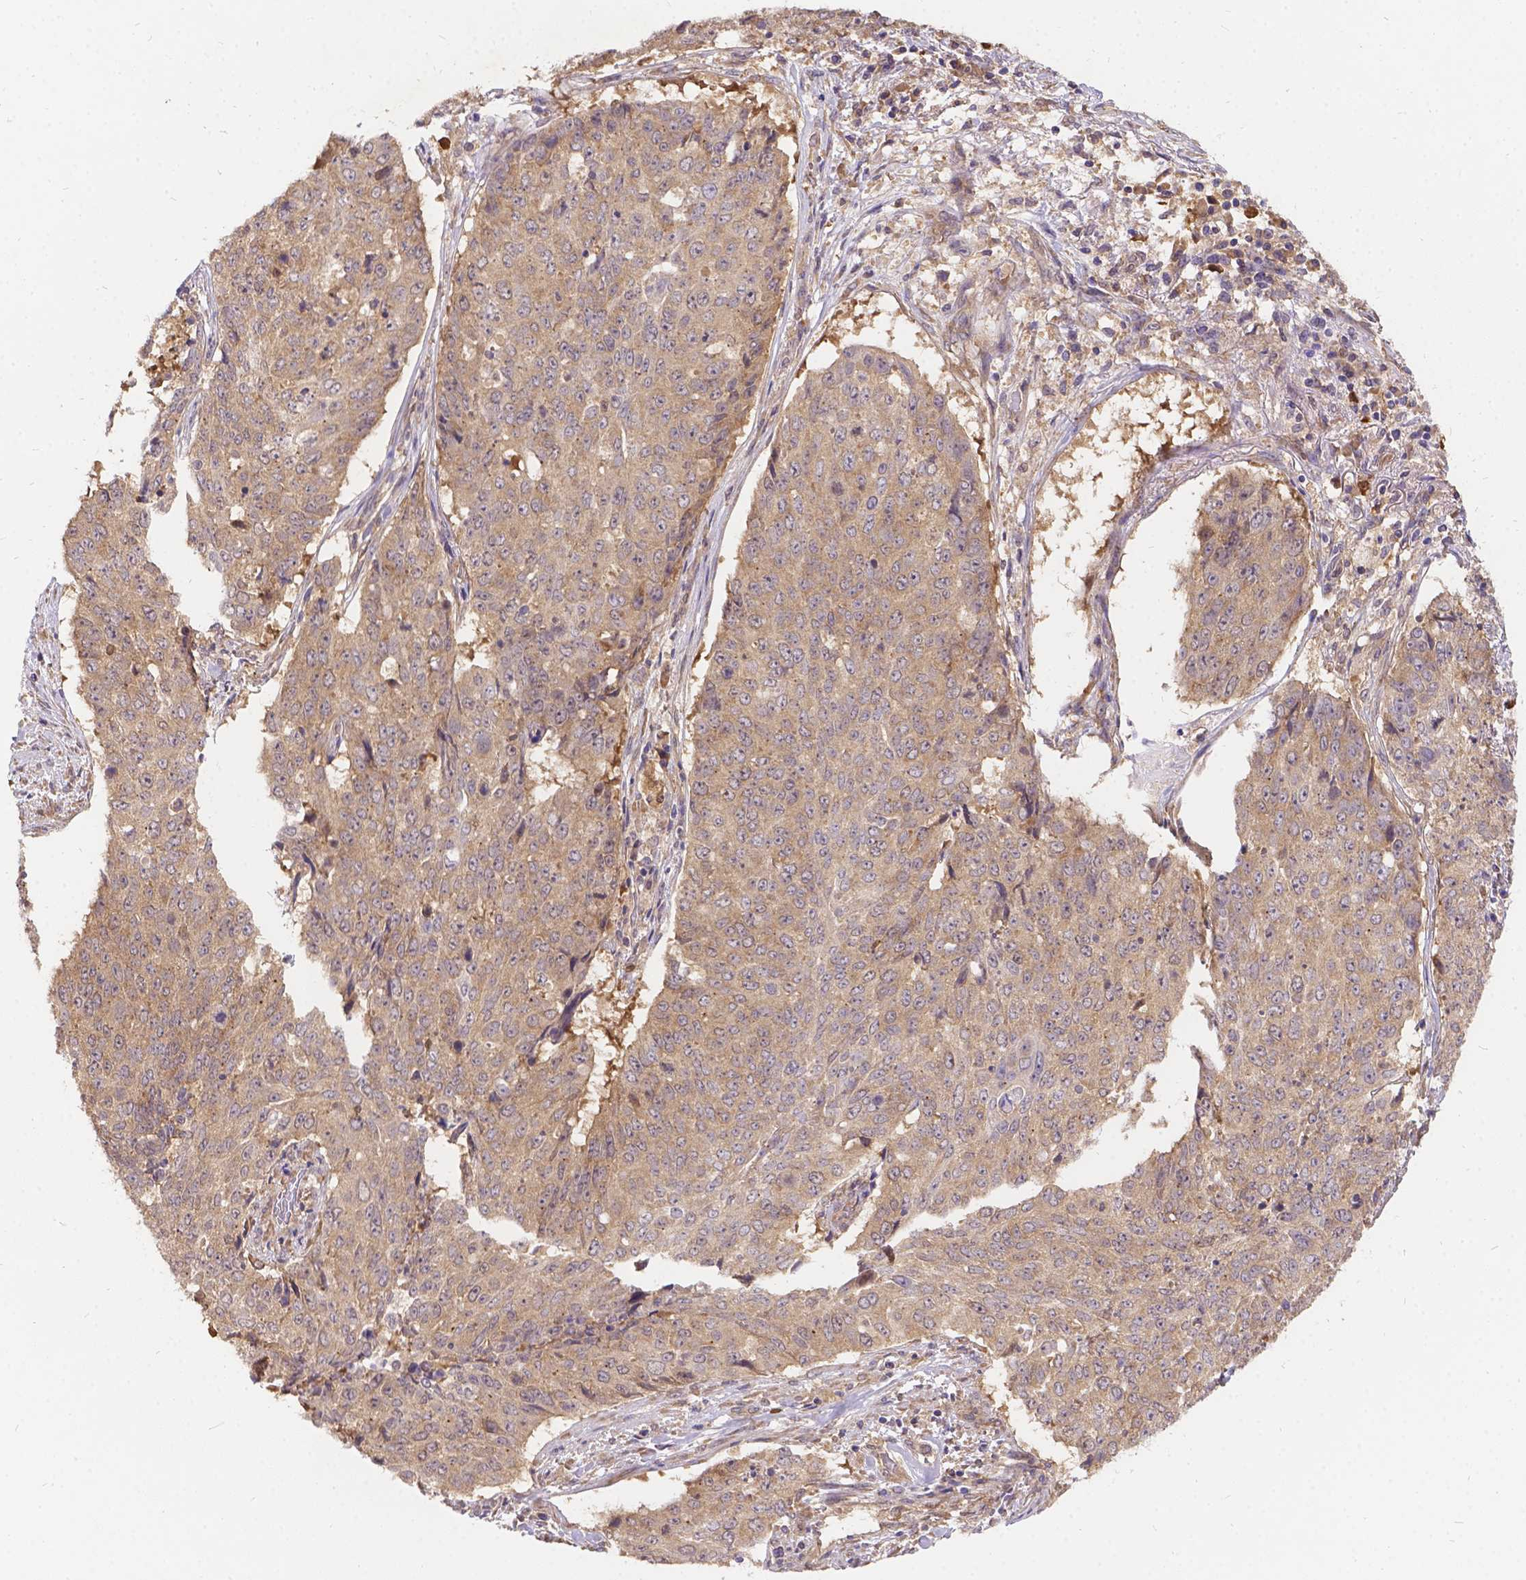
{"staining": {"intensity": "weak", "quantity": ">75%", "location": "cytoplasmic/membranous"}, "tissue": "lung cancer", "cell_type": "Tumor cells", "image_type": "cancer", "snomed": [{"axis": "morphology", "description": "Normal tissue, NOS"}, {"axis": "morphology", "description": "Squamous cell carcinoma, NOS"}, {"axis": "topography", "description": "Bronchus"}, {"axis": "topography", "description": "Lung"}], "caption": "Tumor cells reveal low levels of weak cytoplasmic/membranous positivity in about >75% of cells in lung cancer (squamous cell carcinoma). (brown staining indicates protein expression, while blue staining denotes nuclei).", "gene": "DENND6A", "patient": {"sex": "male", "age": 64}}